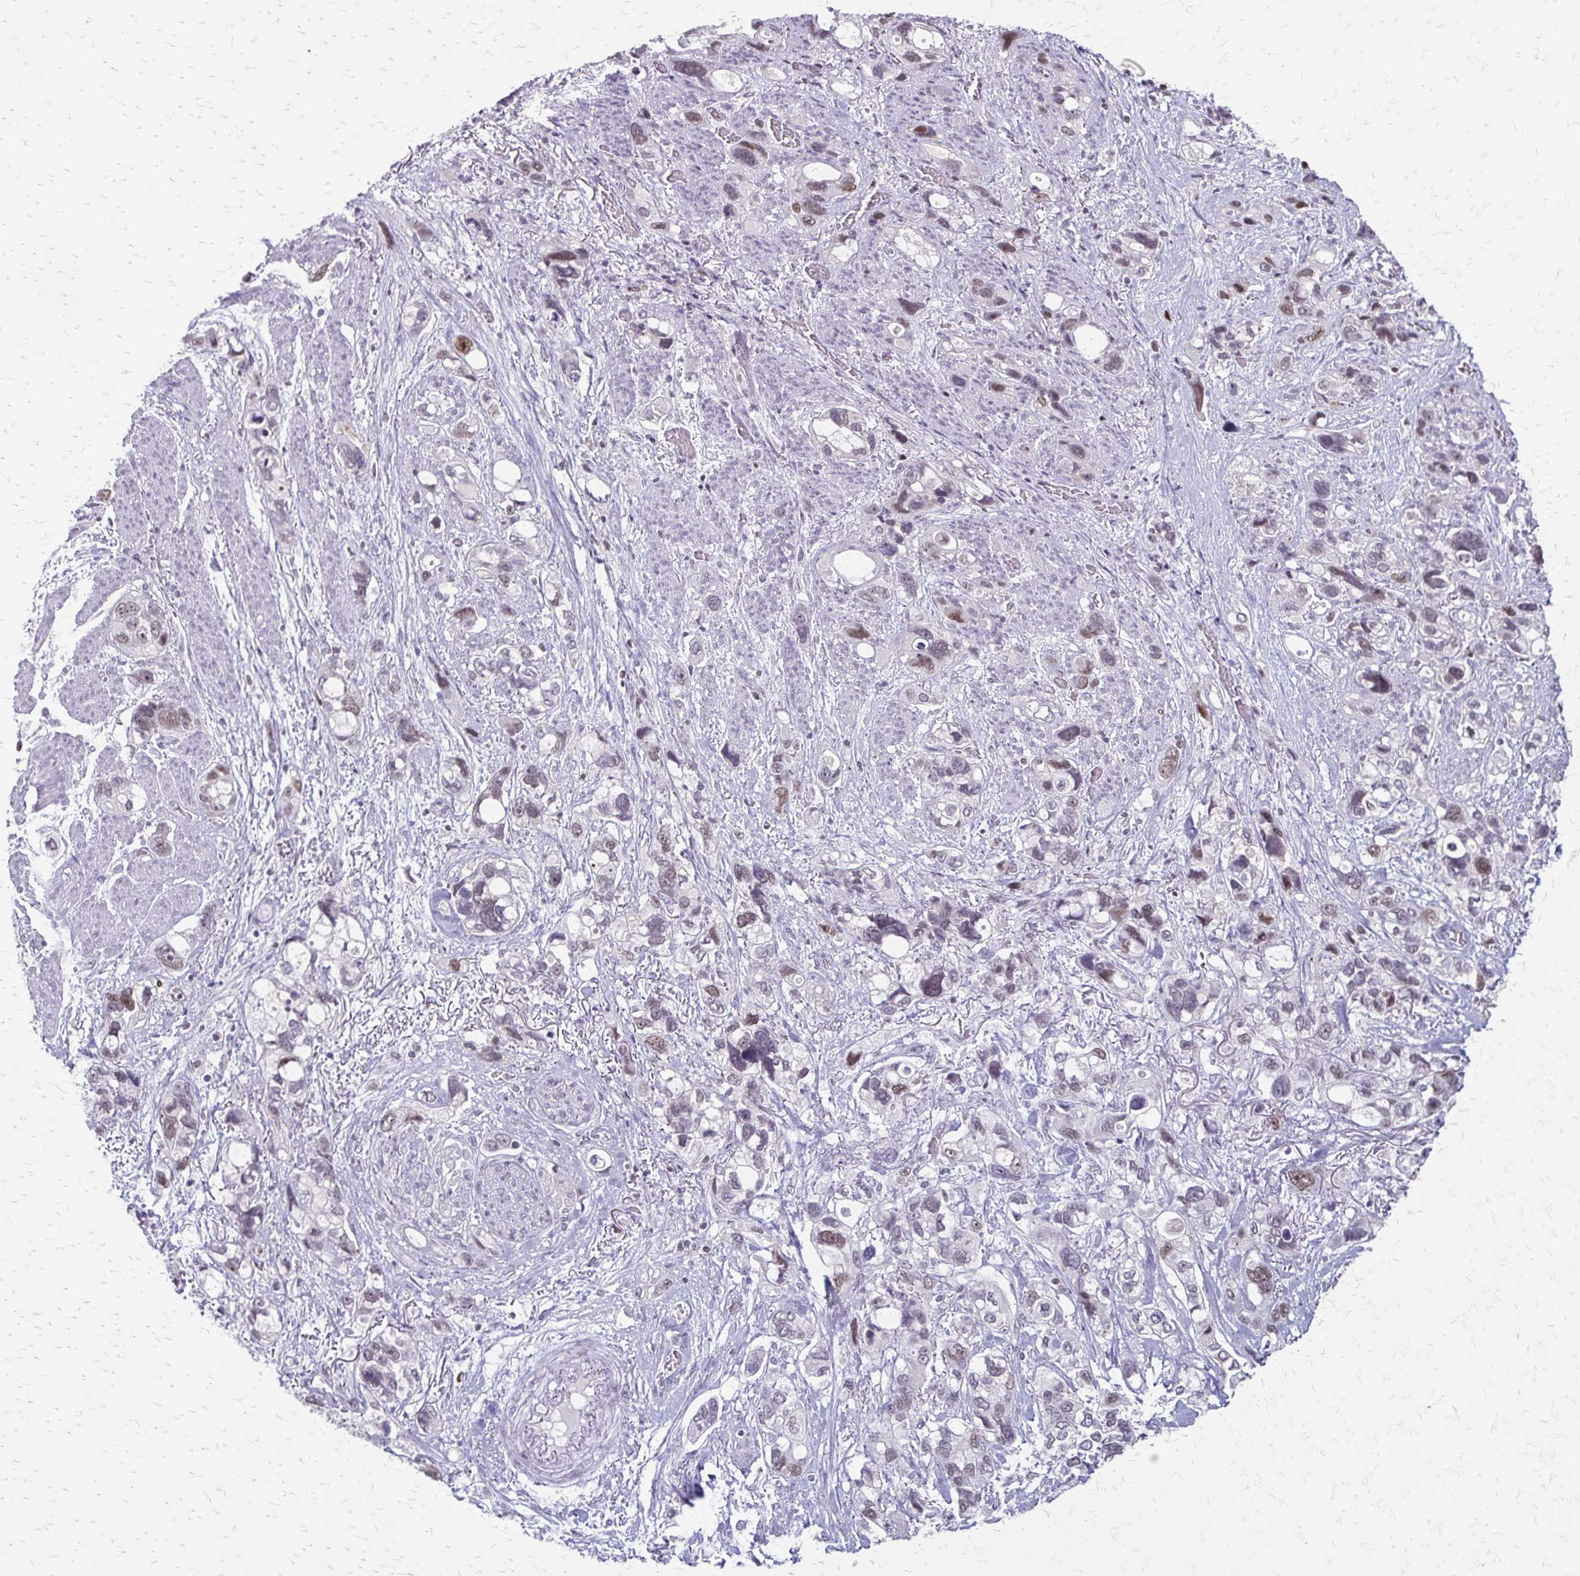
{"staining": {"intensity": "weak", "quantity": ">75%", "location": "nuclear"}, "tissue": "stomach cancer", "cell_type": "Tumor cells", "image_type": "cancer", "snomed": [{"axis": "morphology", "description": "Adenocarcinoma, NOS"}, {"axis": "topography", "description": "Stomach, upper"}], "caption": "There is low levels of weak nuclear positivity in tumor cells of stomach cancer (adenocarcinoma), as demonstrated by immunohistochemical staining (brown color).", "gene": "EED", "patient": {"sex": "female", "age": 81}}